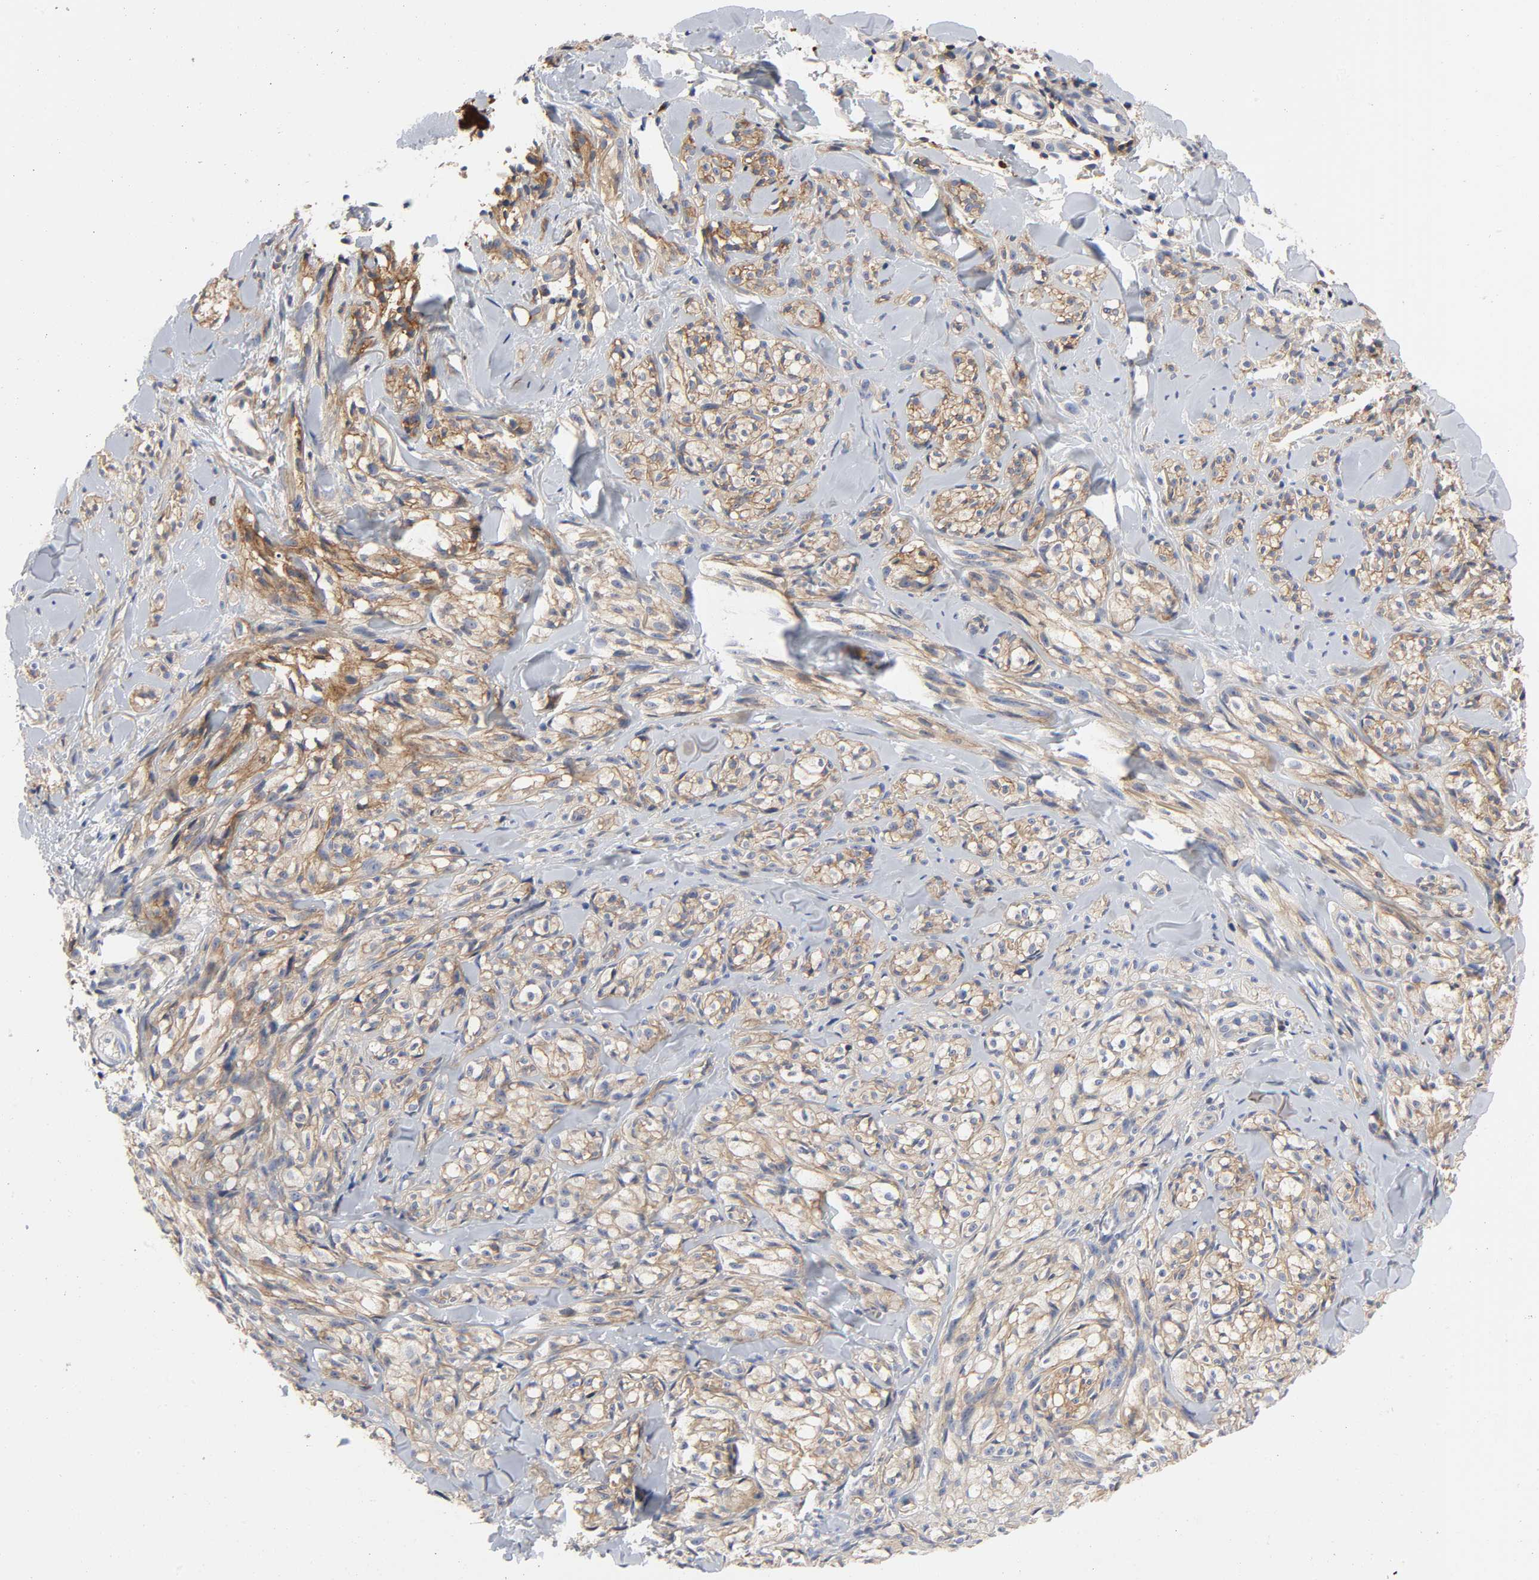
{"staining": {"intensity": "weak", "quantity": ">75%", "location": "cytoplasmic/membranous"}, "tissue": "melanoma", "cell_type": "Tumor cells", "image_type": "cancer", "snomed": [{"axis": "morphology", "description": "Malignant melanoma, Metastatic site"}, {"axis": "topography", "description": "Skin"}], "caption": "Melanoma stained with immunohistochemistry exhibits weak cytoplasmic/membranous positivity in approximately >75% of tumor cells. The staining is performed using DAB (3,3'-diaminobenzidine) brown chromogen to label protein expression. The nuclei are counter-stained blue using hematoxylin.", "gene": "SRC", "patient": {"sex": "female", "age": 66}}